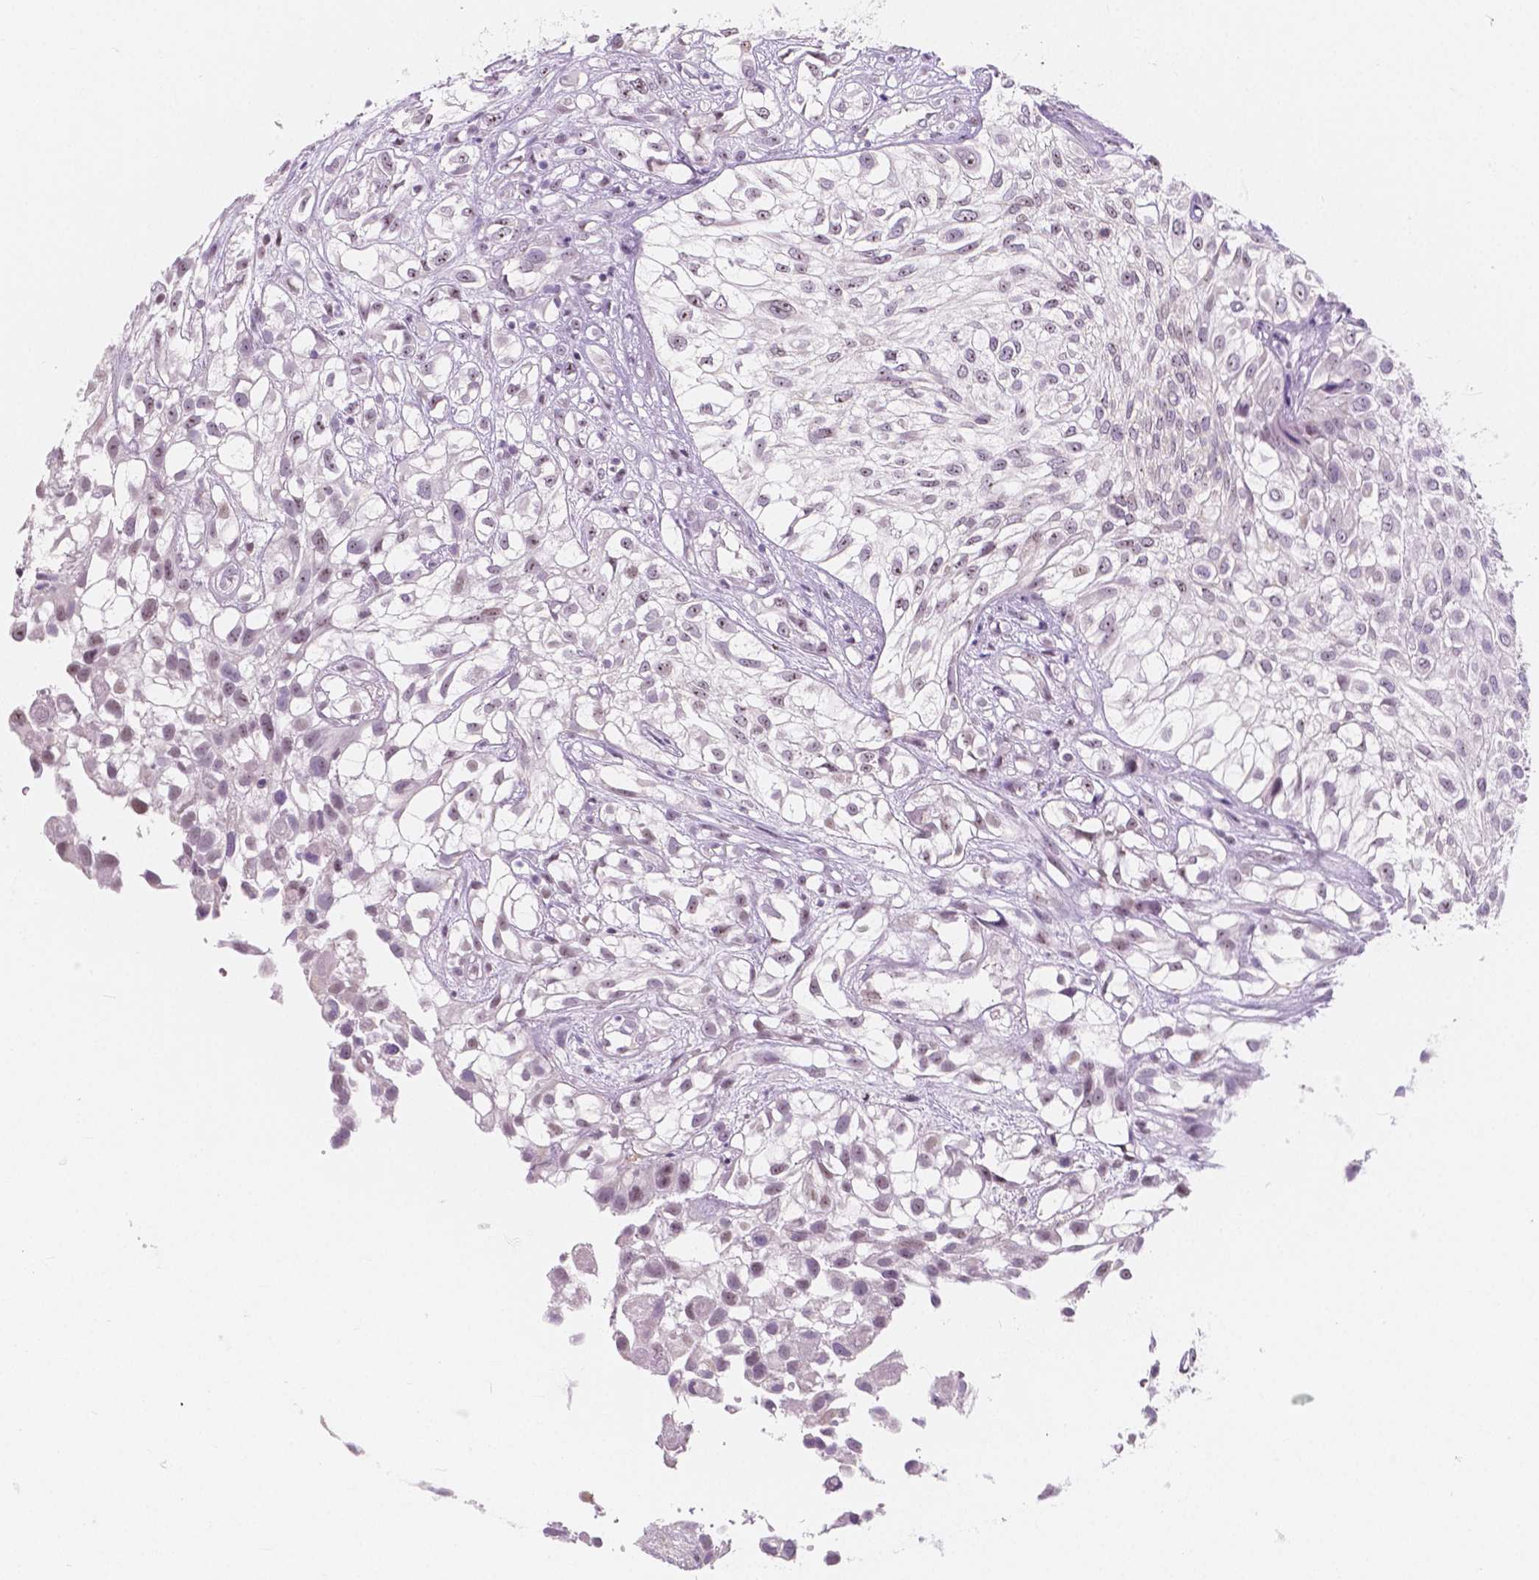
{"staining": {"intensity": "negative", "quantity": "none", "location": "none"}, "tissue": "urothelial cancer", "cell_type": "Tumor cells", "image_type": "cancer", "snomed": [{"axis": "morphology", "description": "Urothelial carcinoma, High grade"}, {"axis": "topography", "description": "Urinary bladder"}], "caption": "Micrograph shows no protein staining in tumor cells of urothelial carcinoma (high-grade) tissue. (IHC, brightfield microscopy, high magnification).", "gene": "NOLC1", "patient": {"sex": "male", "age": 56}}